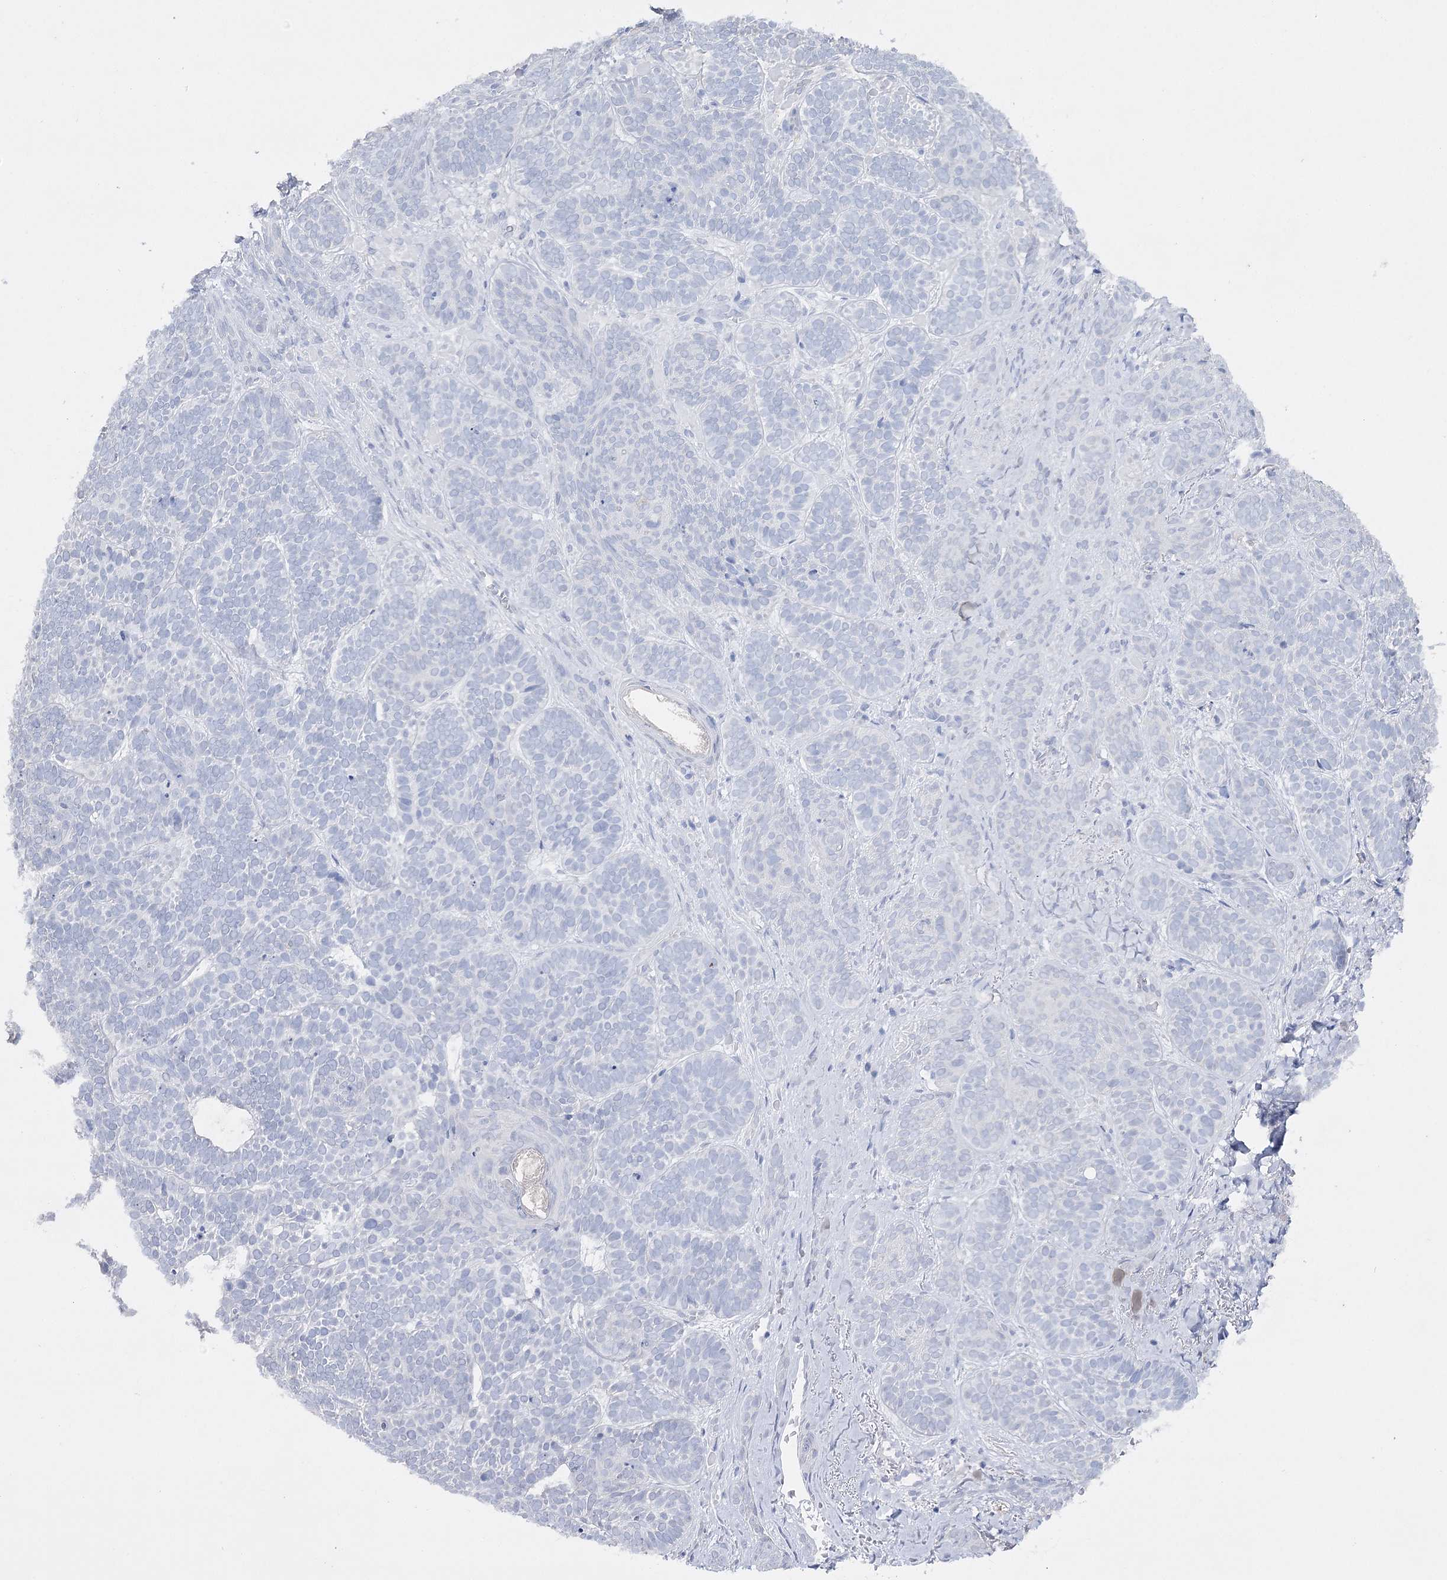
{"staining": {"intensity": "moderate", "quantity": "25%-75%", "location": "cytoplasmic/membranous"}, "tissue": "skin cancer", "cell_type": "Tumor cells", "image_type": "cancer", "snomed": [{"axis": "morphology", "description": "Basal cell carcinoma"}, {"axis": "topography", "description": "Skin"}], "caption": "There is medium levels of moderate cytoplasmic/membranous staining in tumor cells of basal cell carcinoma (skin), as demonstrated by immunohistochemical staining (brown color).", "gene": "HSD11B2", "patient": {"sex": "male", "age": 85}}